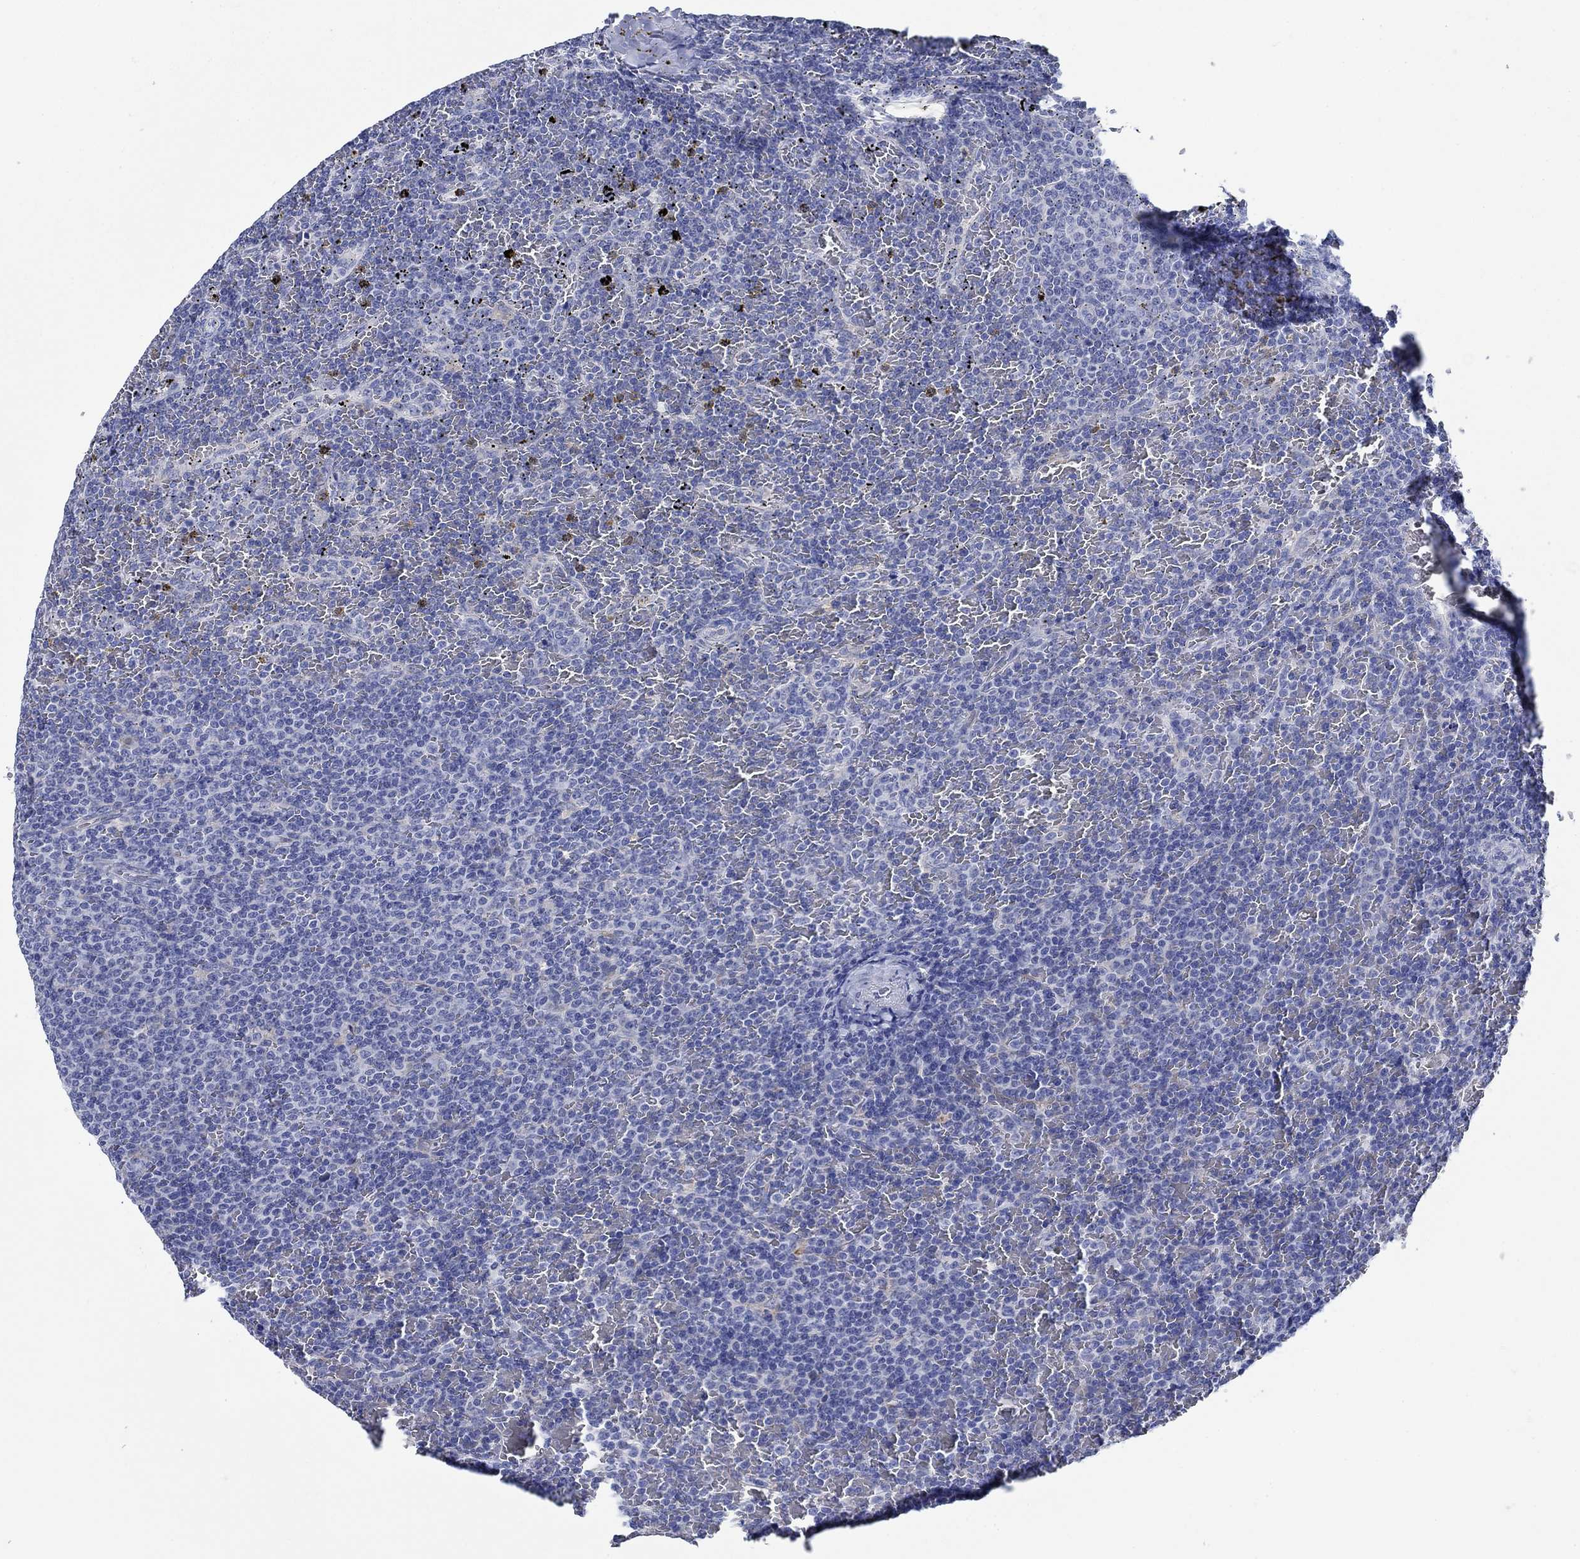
{"staining": {"intensity": "negative", "quantity": "none", "location": "none"}, "tissue": "lymphoma", "cell_type": "Tumor cells", "image_type": "cancer", "snomed": [{"axis": "morphology", "description": "Malignant lymphoma, non-Hodgkin's type, Low grade"}, {"axis": "topography", "description": "Spleen"}], "caption": "Immunohistochemical staining of malignant lymphoma, non-Hodgkin's type (low-grade) shows no significant staining in tumor cells. (Brightfield microscopy of DAB immunohistochemistry at high magnification).", "gene": "TRIM16", "patient": {"sex": "female", "age": 77}}